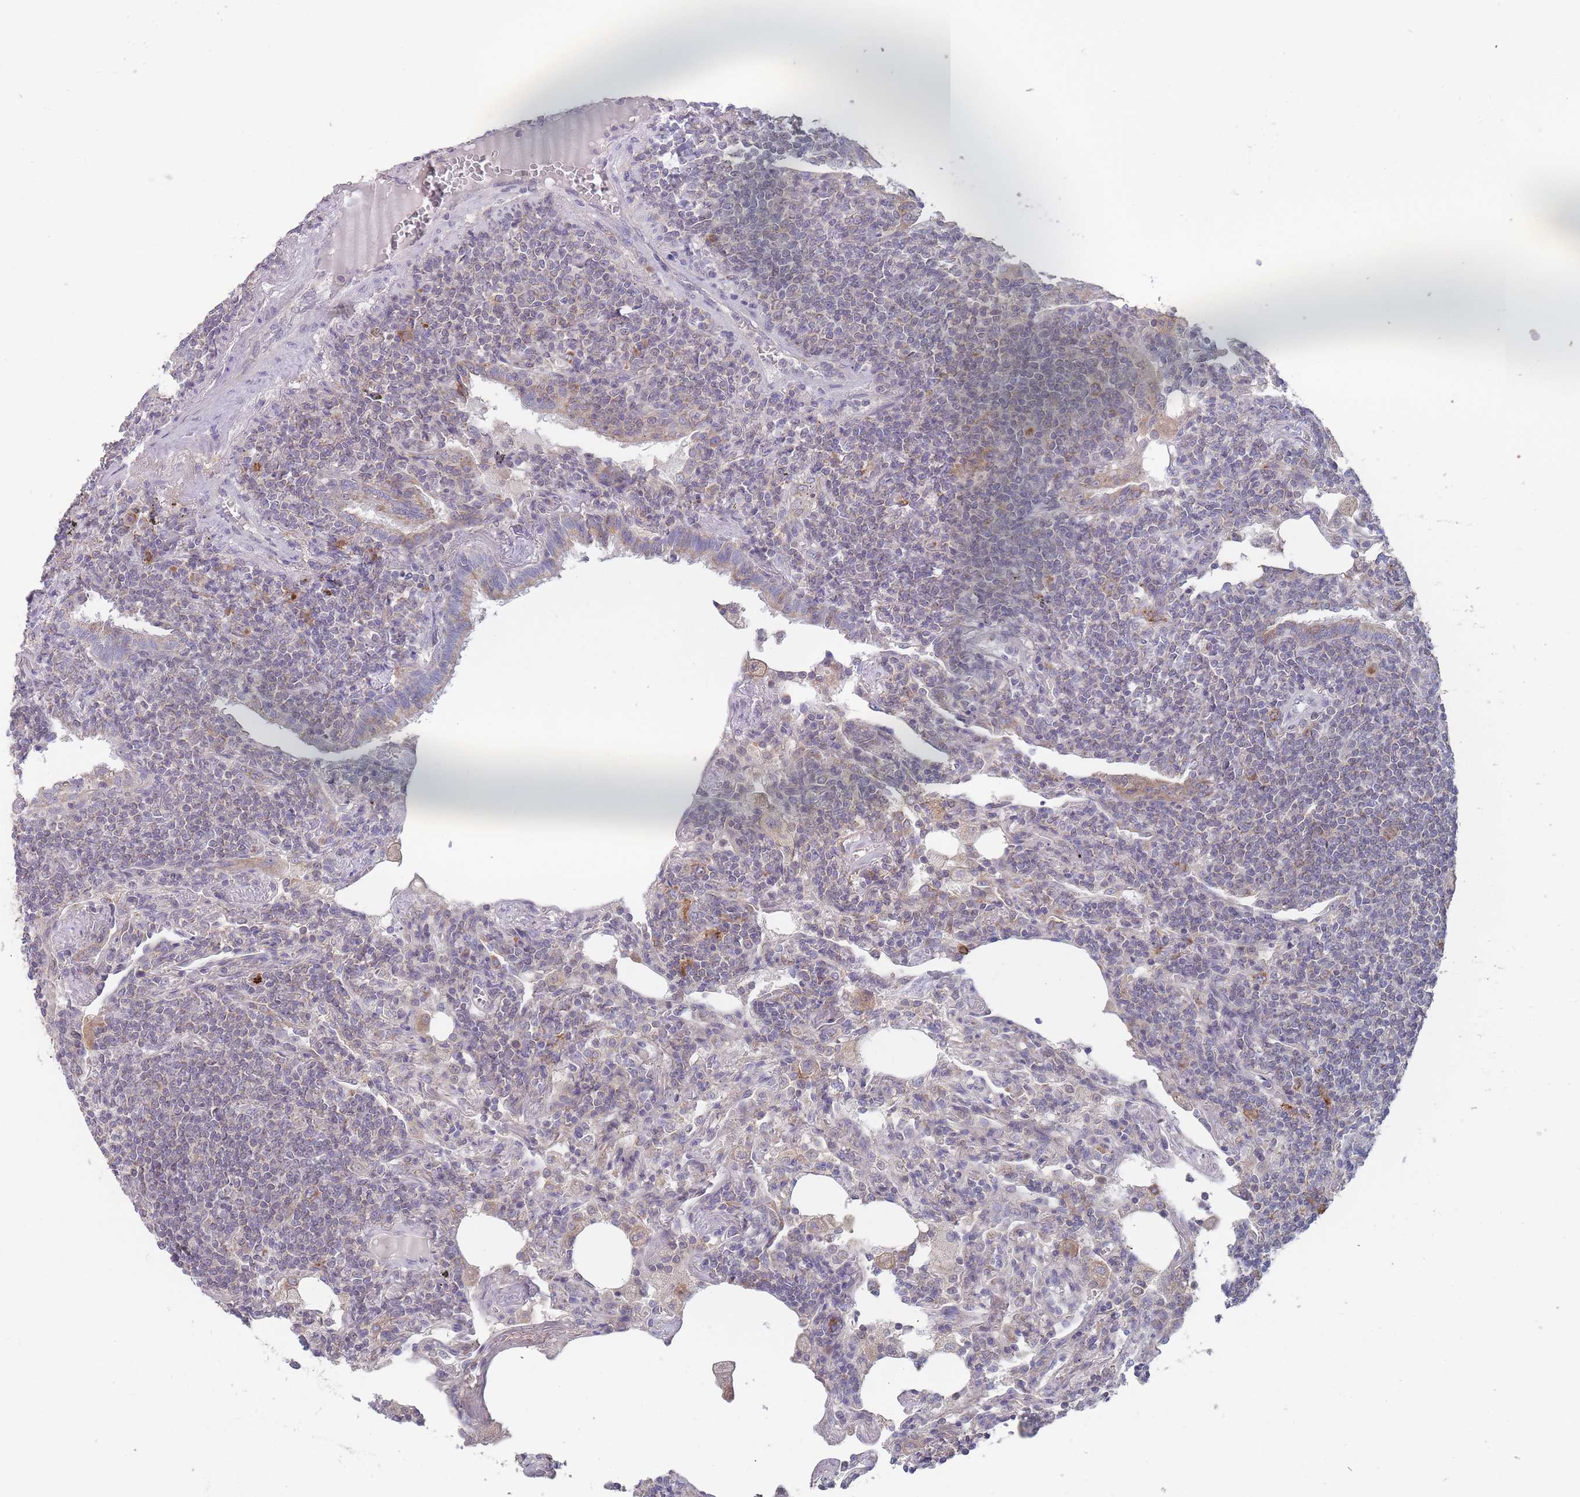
{"staining": {"intensity": "weak", "quantity": "<25%", "location": "cytoplasmic/membranous"}, "tissue": "lymphoma", "cell_type": "Tumor cells", "image_type": "cancer", "snomed": [{"axis": "morphology", "description": "Malignant lymphoma, non-Hodgkin's type, Low grade"}, {"axis": "topography", "description": "Lung"}], "caption": "Micrograph shows no protein staining in tumor cells of low-grade malignant lymphoma, non-Hodgkin's type tissue.", "gene": "PEX7", "patient": {"sex": "female", "age": 71}}